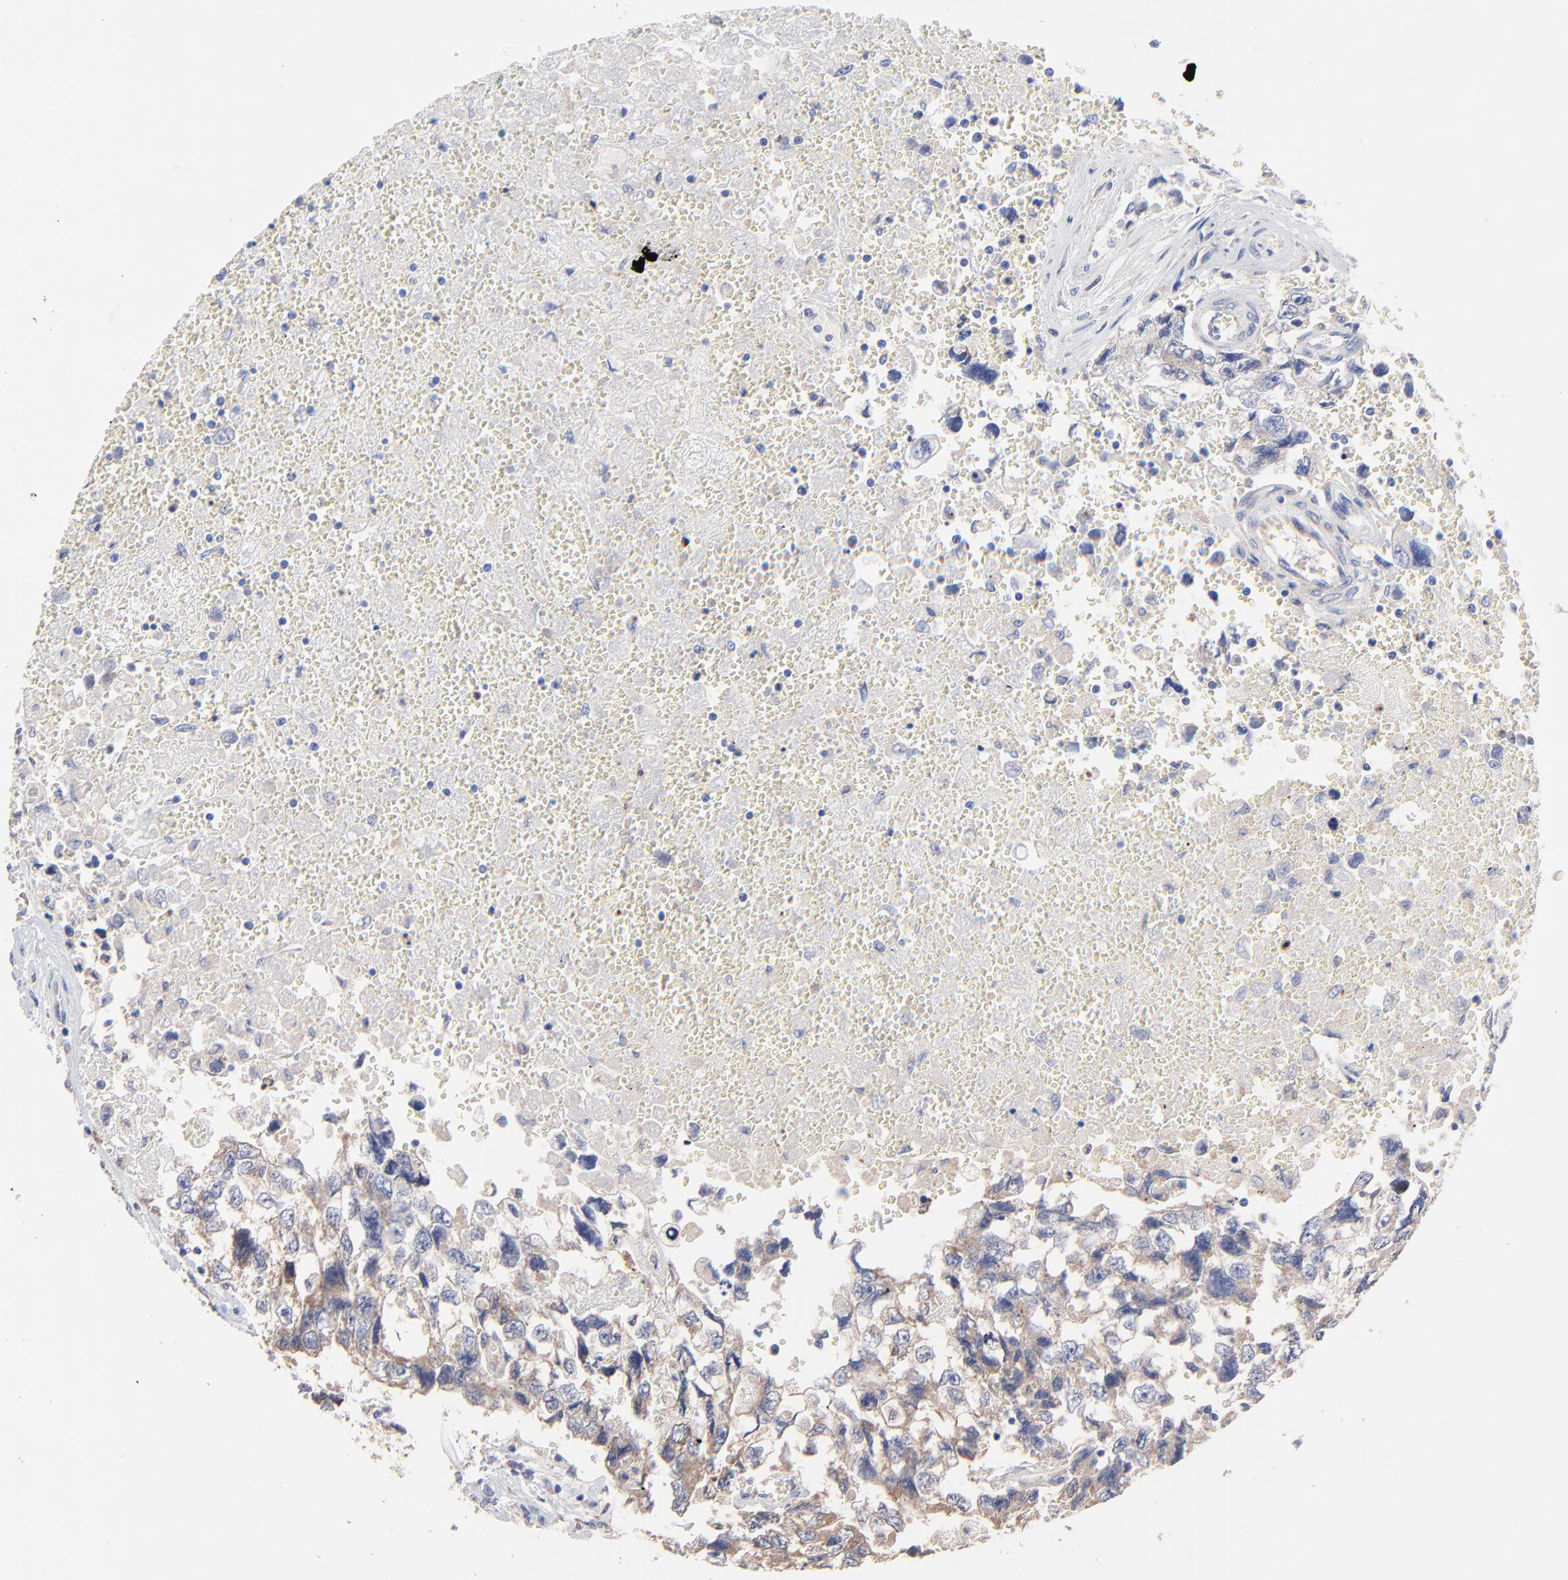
{"staining": {"intensity": "weak", "quantity": ">75%", "location": "cytoplasmic/membranous"}, "tissue": "testis cancer", "cell_type": "Tumor cells", "image_type": "cancer", "snomed": [{"axis": "morphology", "description": "Carcinoma, Embryonal, NOS"}, {"axis": "topography", "description": "Testis"}], "caption": "IHC (DAB) staining of testis embryonal carcinoma demonstrates weak cytoplasmic/membranous protein expression in approximately >75% of tumor cells. The protein is shown in brown color, while the nuclei are stained blue.", "gene": "PPFIBP2", "patient": {"sex": "male", "age": 31}}